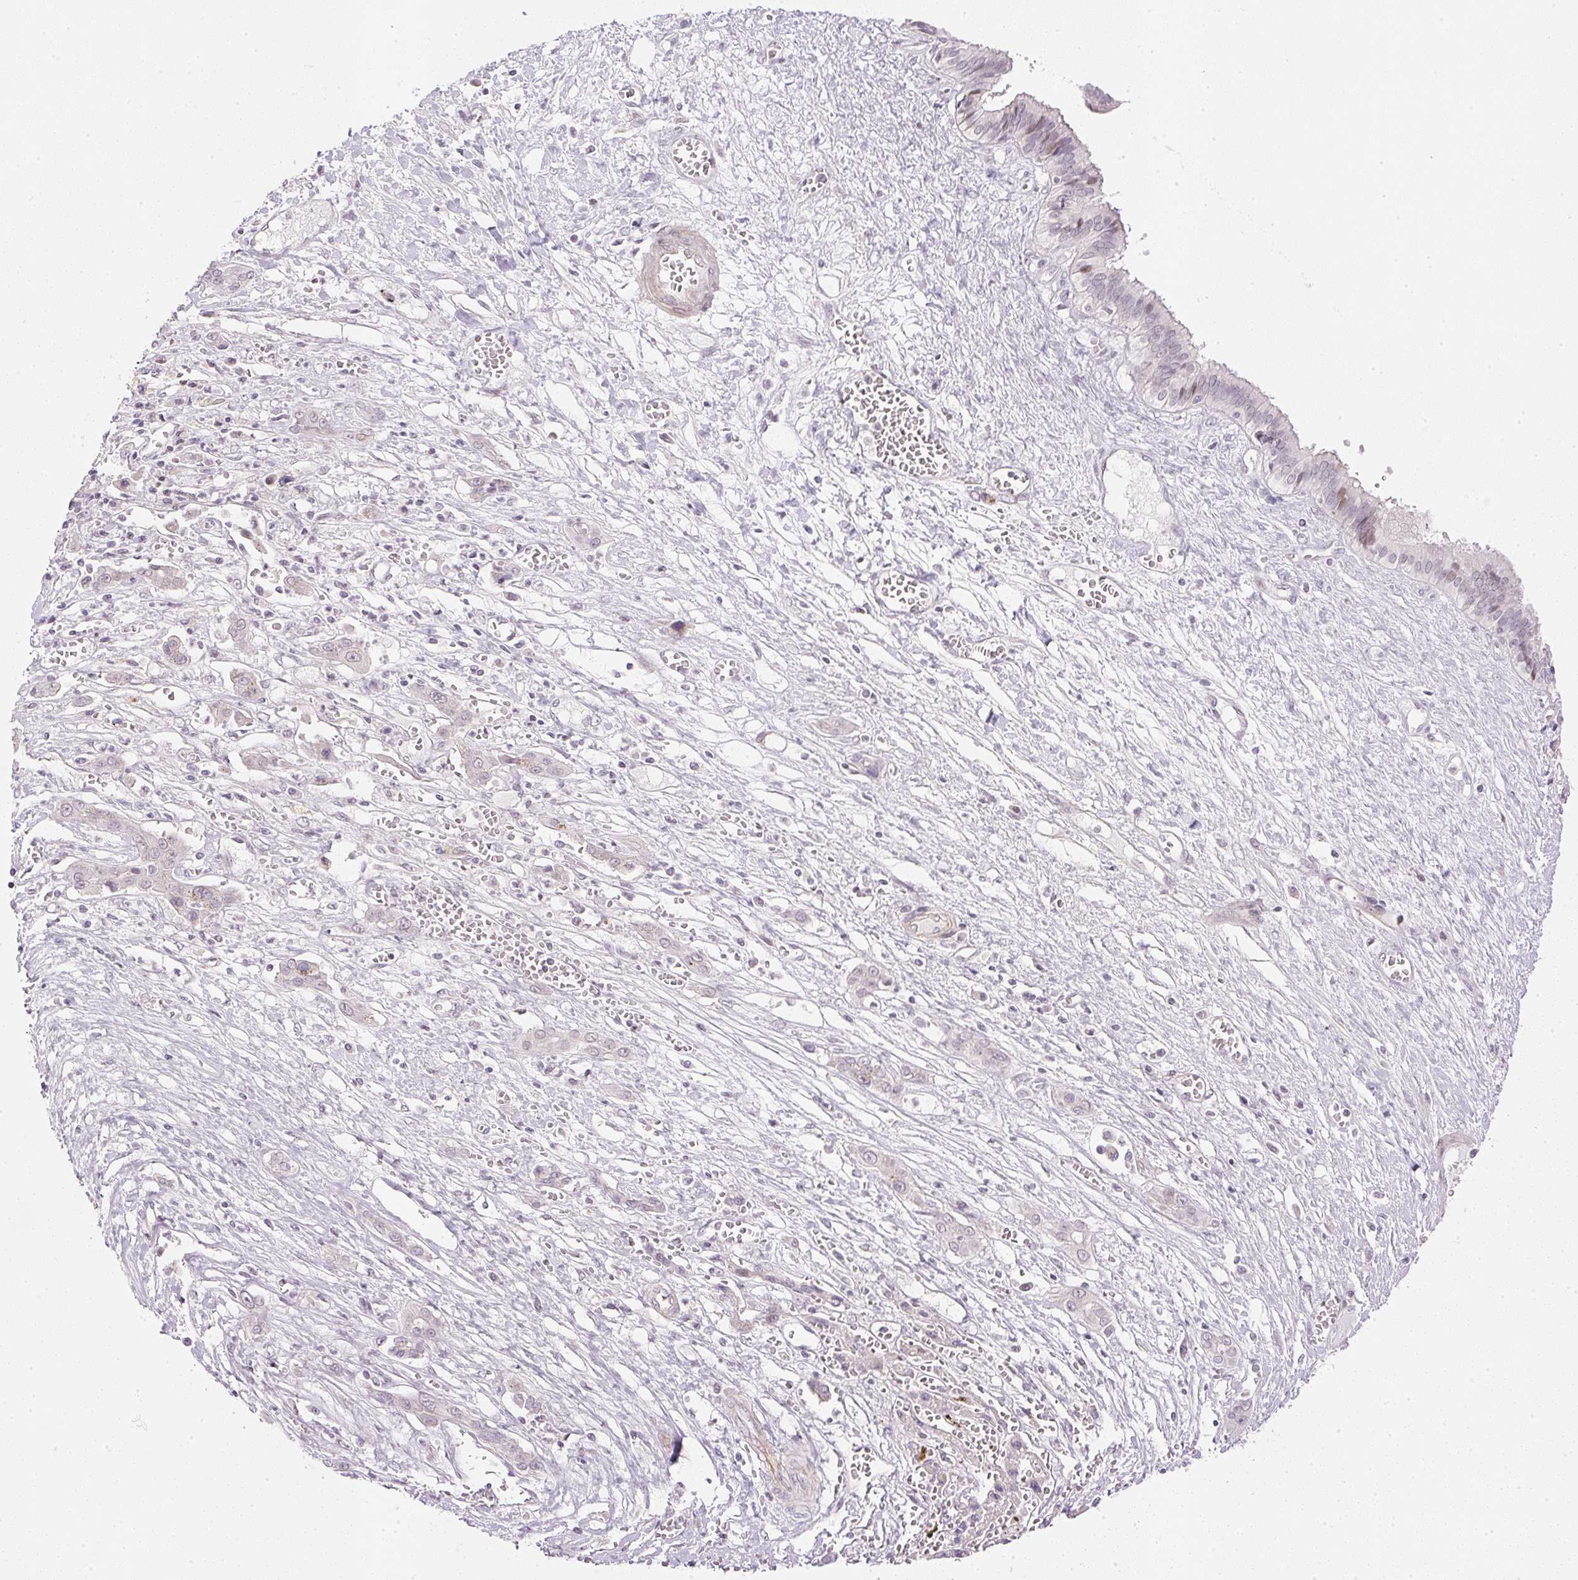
{"staining": {"intensity": "weak", "quantity": "<25%", "location": "nuclear"}, "tissue": "liver cancer", "cell_type": "Tumor cells", "image_type": "cancer", "snomed": [{"axis": "morphology", "description": "Cholangiocarcinoma"}, {"axis": "topography", "description": "Liver"}], "caption": "Immunohistochemistry of liver cancer shows no positivity in tumor cells.", "gene": "DPPA4", "patient": {"sex": "male", "age": 67}}